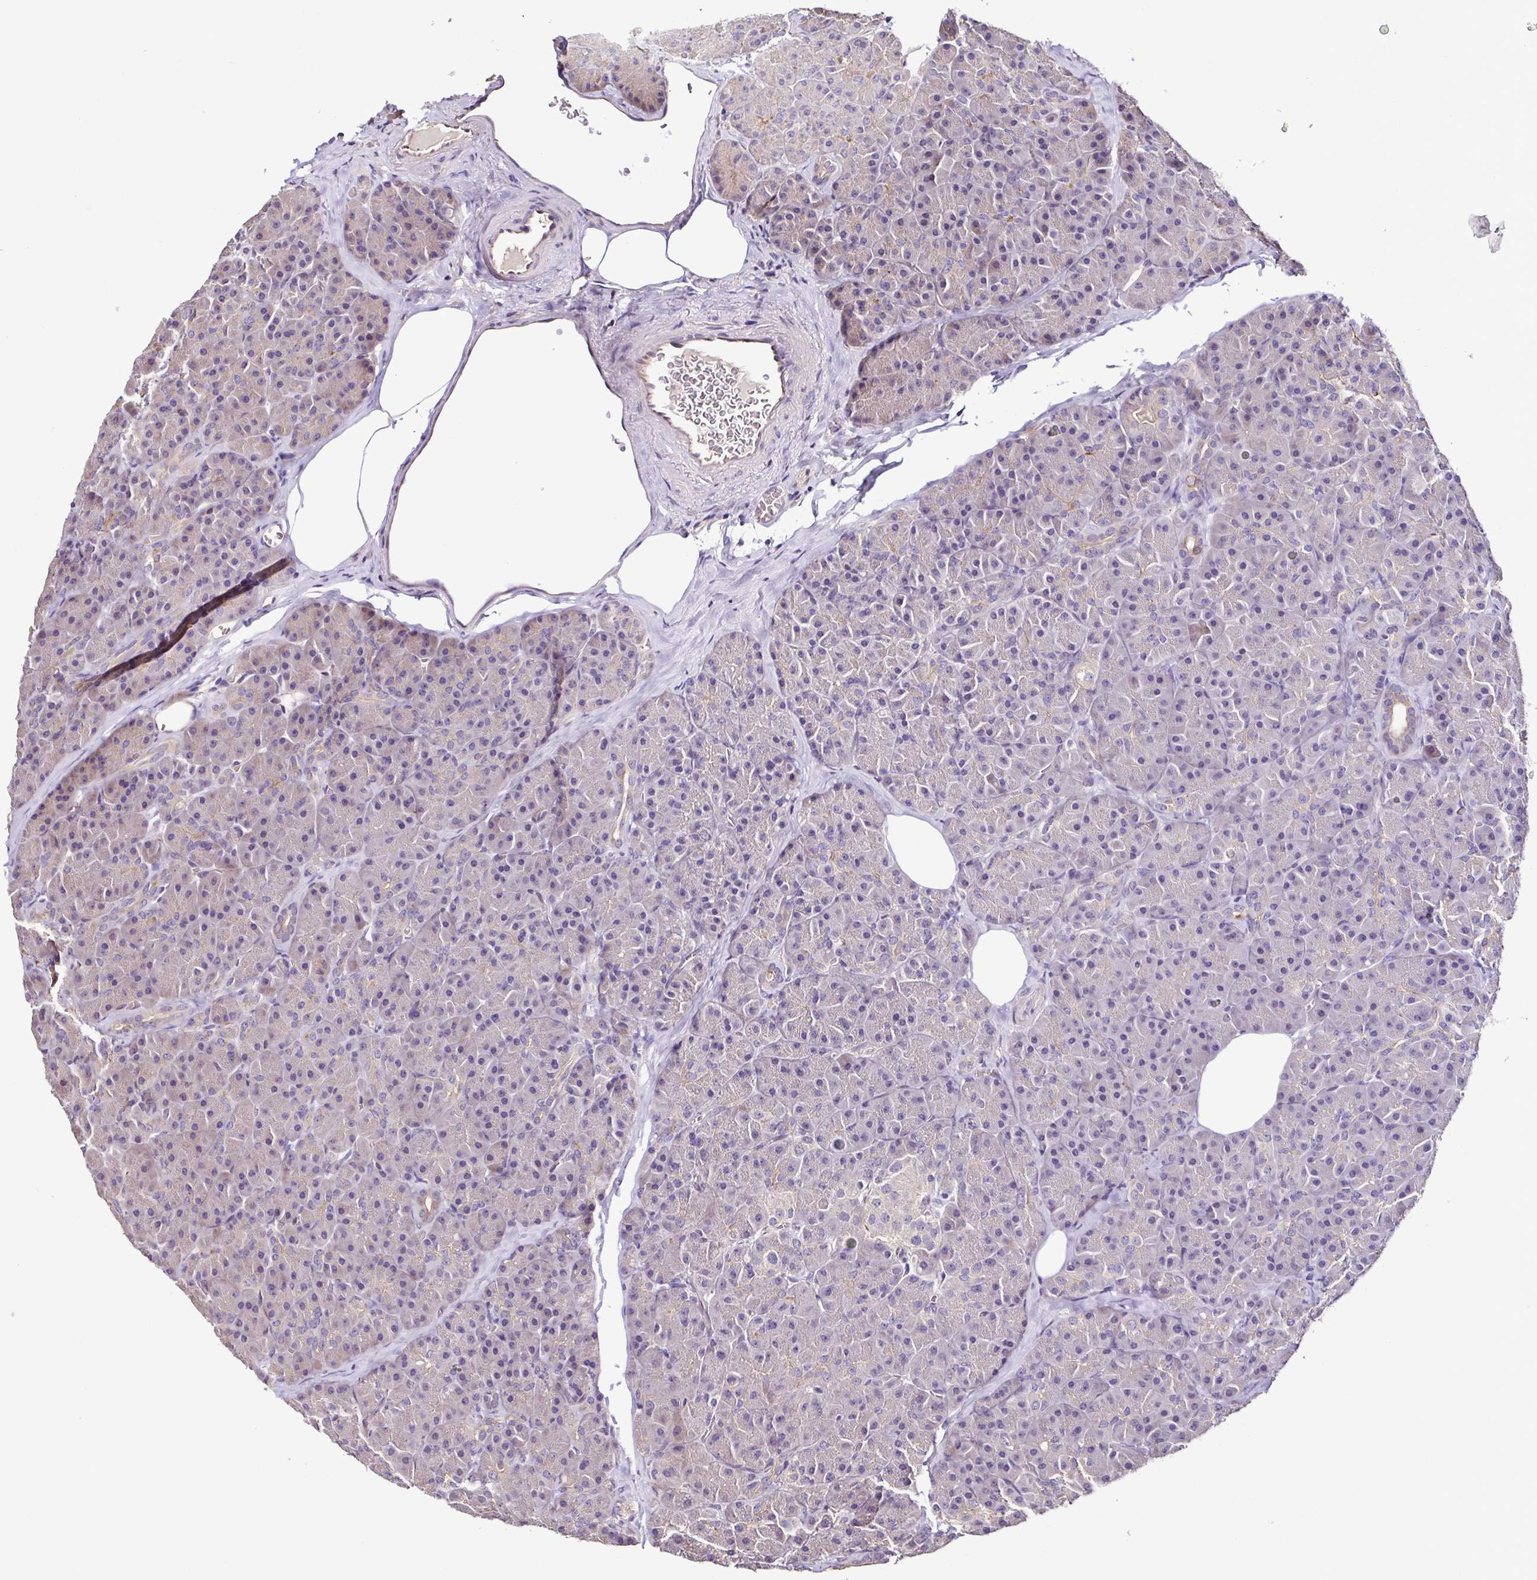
{"staining": {"intensity": "weak", "quantity": "<25%", "location": "cytoplasmic/membranous,nuclear"}, "tissue": "pancreas", "cell_type": "Exocrine glandular cells", "image_type": "normal", "snomed": [{"axis": "morphology", "description": "Normal tissue, NOS"}, {"axis": "topography", "description": "Pancreas"}], "caption": "Pancreas stained for a protein using immunohistochemistry (IHC) exhibits no positivity exocrine glandular cells.", "gene": "LMOD2", "patient": {"sex": "male", "age": 57}}